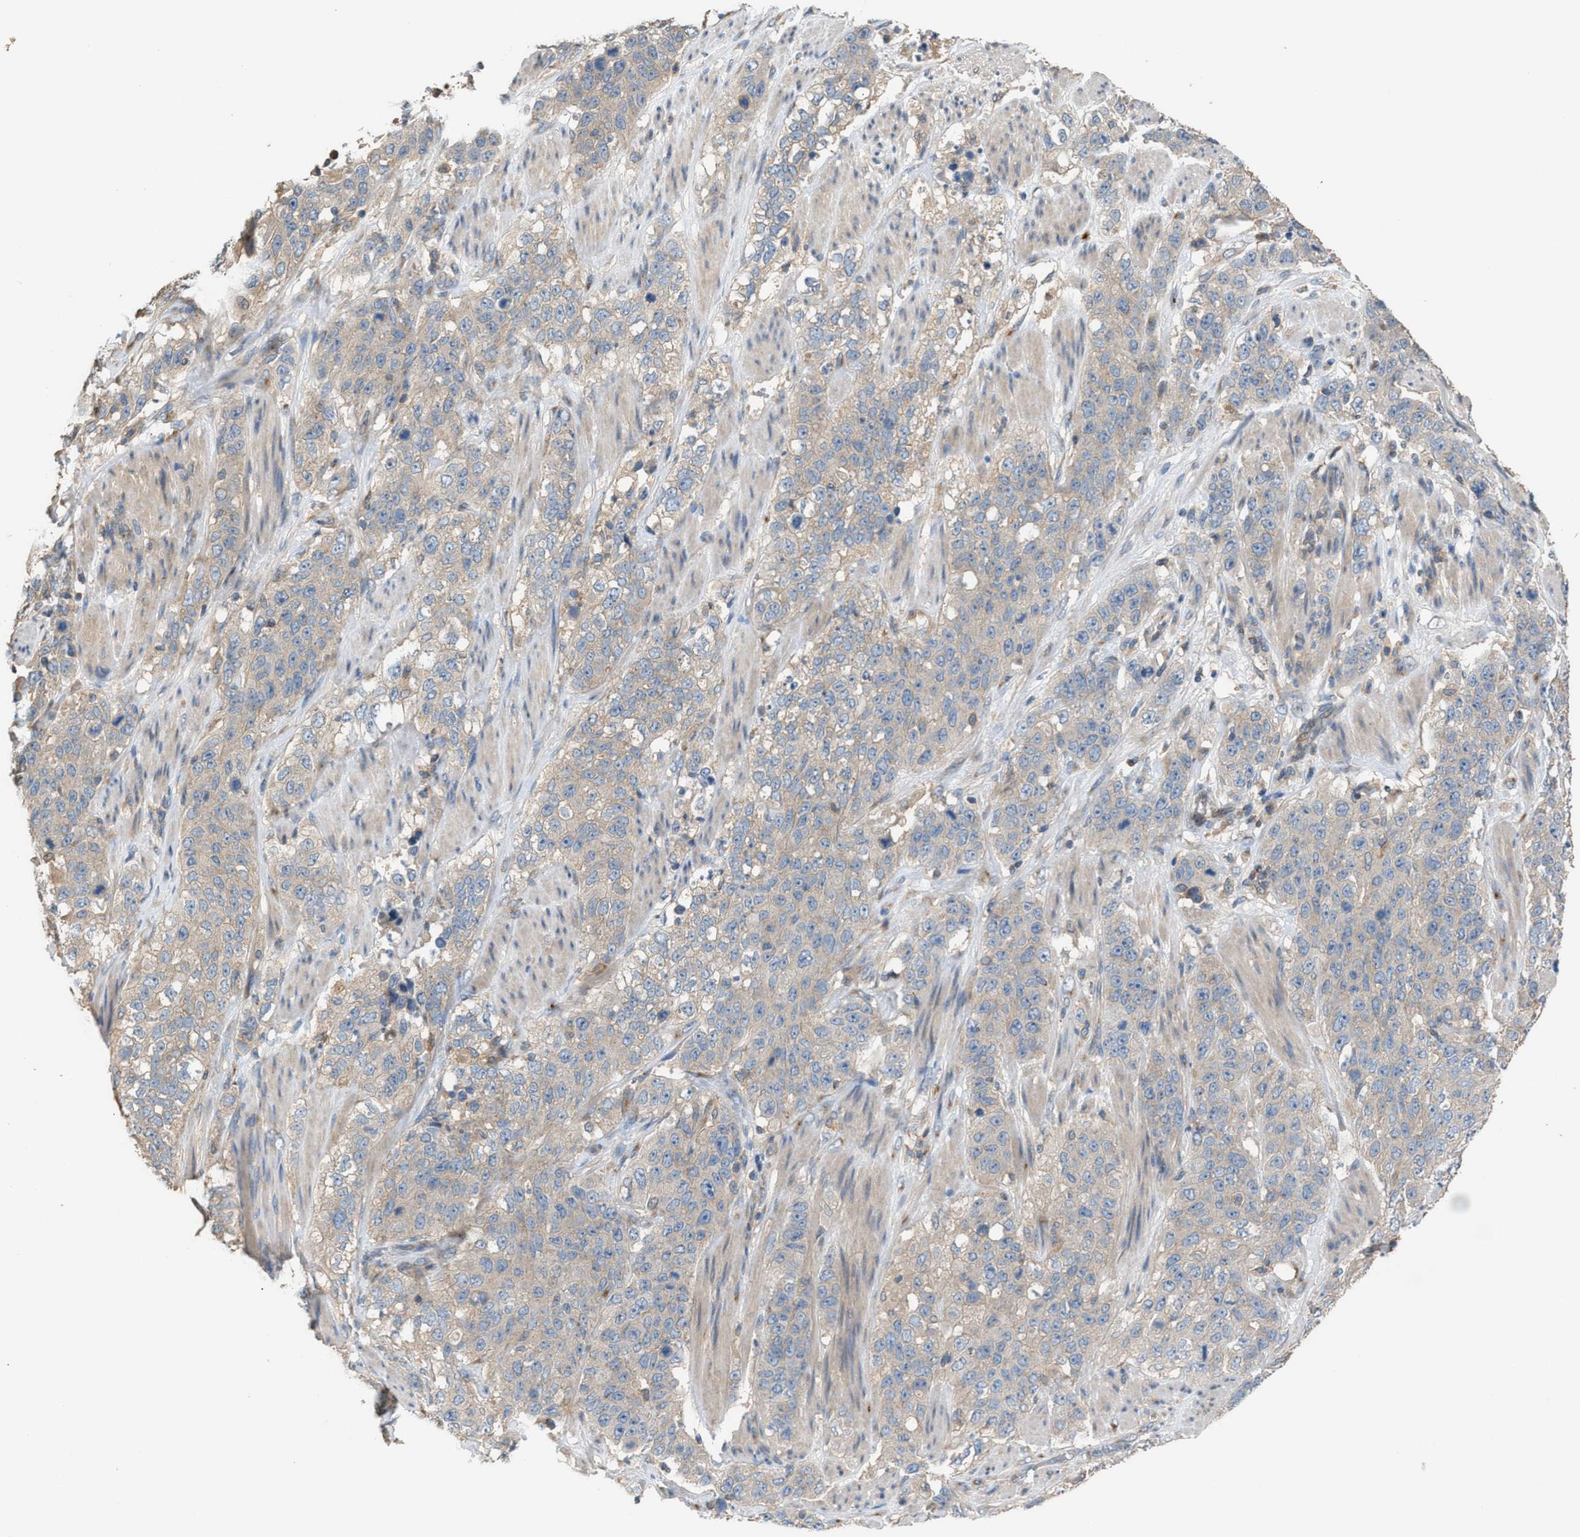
{"staining": {"intensity": "weak", "quantity": "<25%", "location": "cytoplasmic/membranous"}, "tissue": "stomach cancer", "cell_type": "Tumor cells", "image_type": "cancer", "snomed": [{"axis": "morphology", "description": "Adenocarcinoma, NOS"}, {"axis": "topography", "description": "Stomach"}], "caption": "There is no significant expression in tumor cells of stomach cancer (adenocarcinoma). (DAB immunohistochemistry visualized using brightfield microscopy, high magnification).", "gene": "TPK1", "patient": {"sex": "male", "age": 48}}